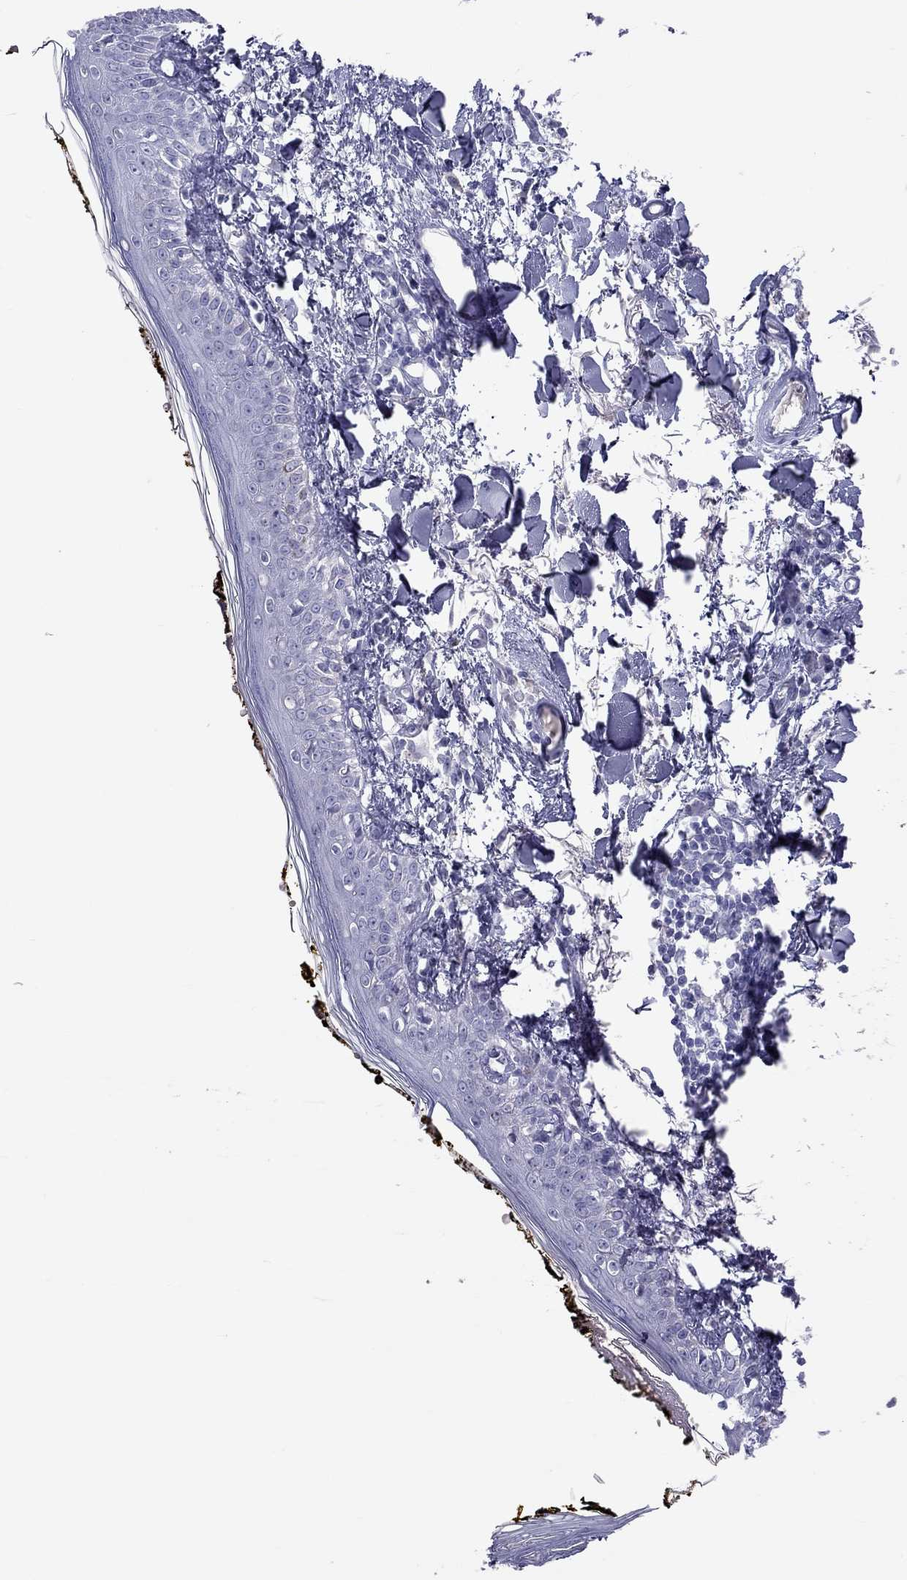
{"staining": {"intensity": "negative", "quantity": "none", "location": "none"}, "tissue": "skin", "cell_type": "Fibroblasts", "image_type": "normal", "snomed": [{"axis": "morphology", "description": "Normal tissue, NOS"}, {"axis": "topography", "description": "Skin"}], "caption": "An immunohistochemistry image of normal skin is shown. There is no staining in fibroblasts of skin.", "gene": "KLRG1", "patient": {"sex": "male", "age": 76}}